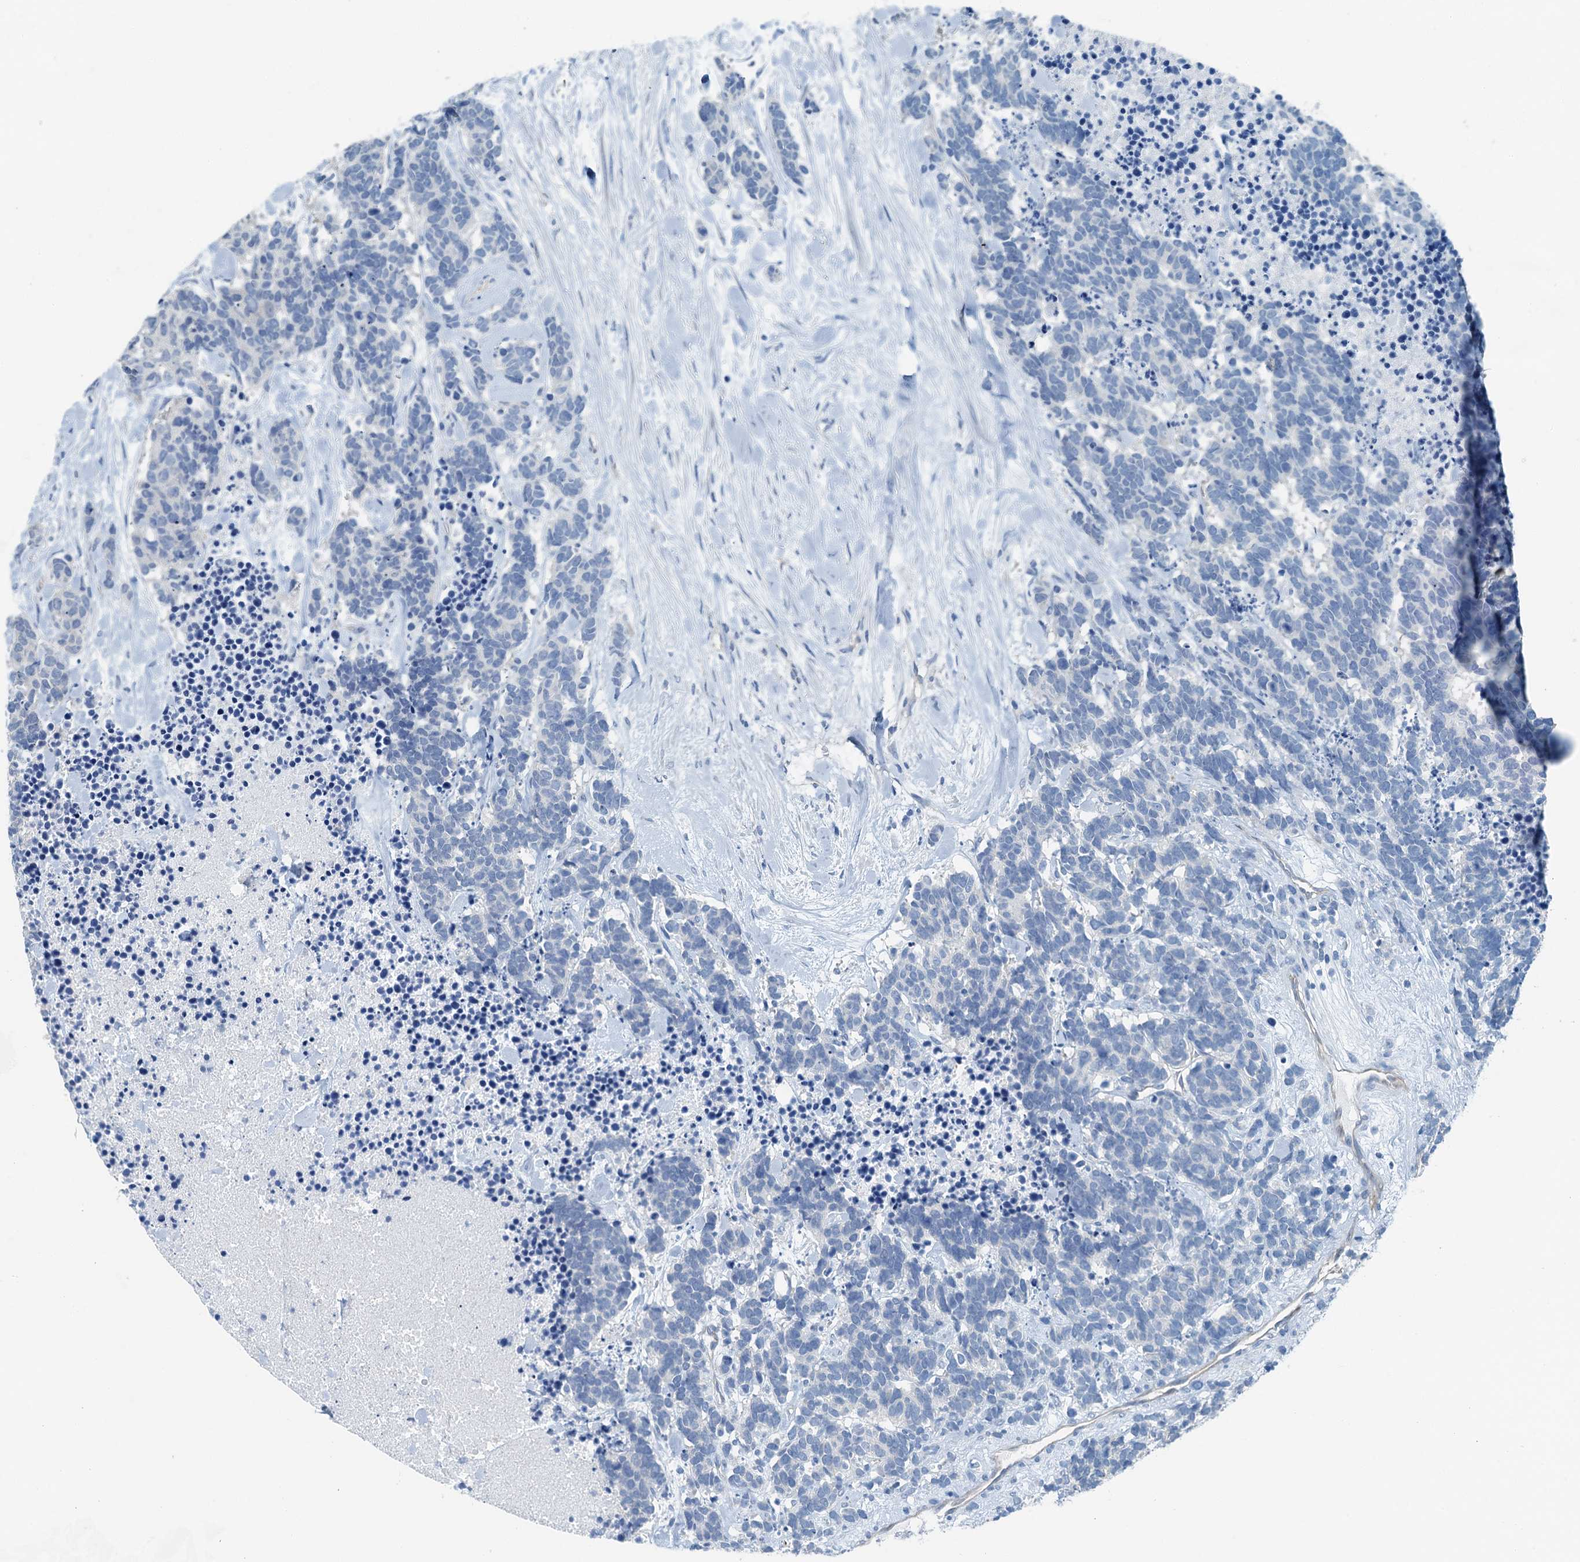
{"staining": {"intensity": "negative", "quantity": "none", "location": "none"}, "tissue": "carcinoid", "cell_type": "Tumor cells", "image_type": "cancer", "snomed": [{"axis": "morphology", "description": "Carcinoma, NOS"}, {"axis": "morphology", "description": "Carcinoid, malignant, NOS"}, {"axis": "topography", "description": "Prostate"}], "caption": "Photomicrograph shows no significant protein expression in tumor cells of carcinoma. The staining is performed using DAB brown chromogen with nuclei counter-stained in using hematoxylin.", "gene": "GFOD2", "patient": {"sex": "male", "age": 57}}